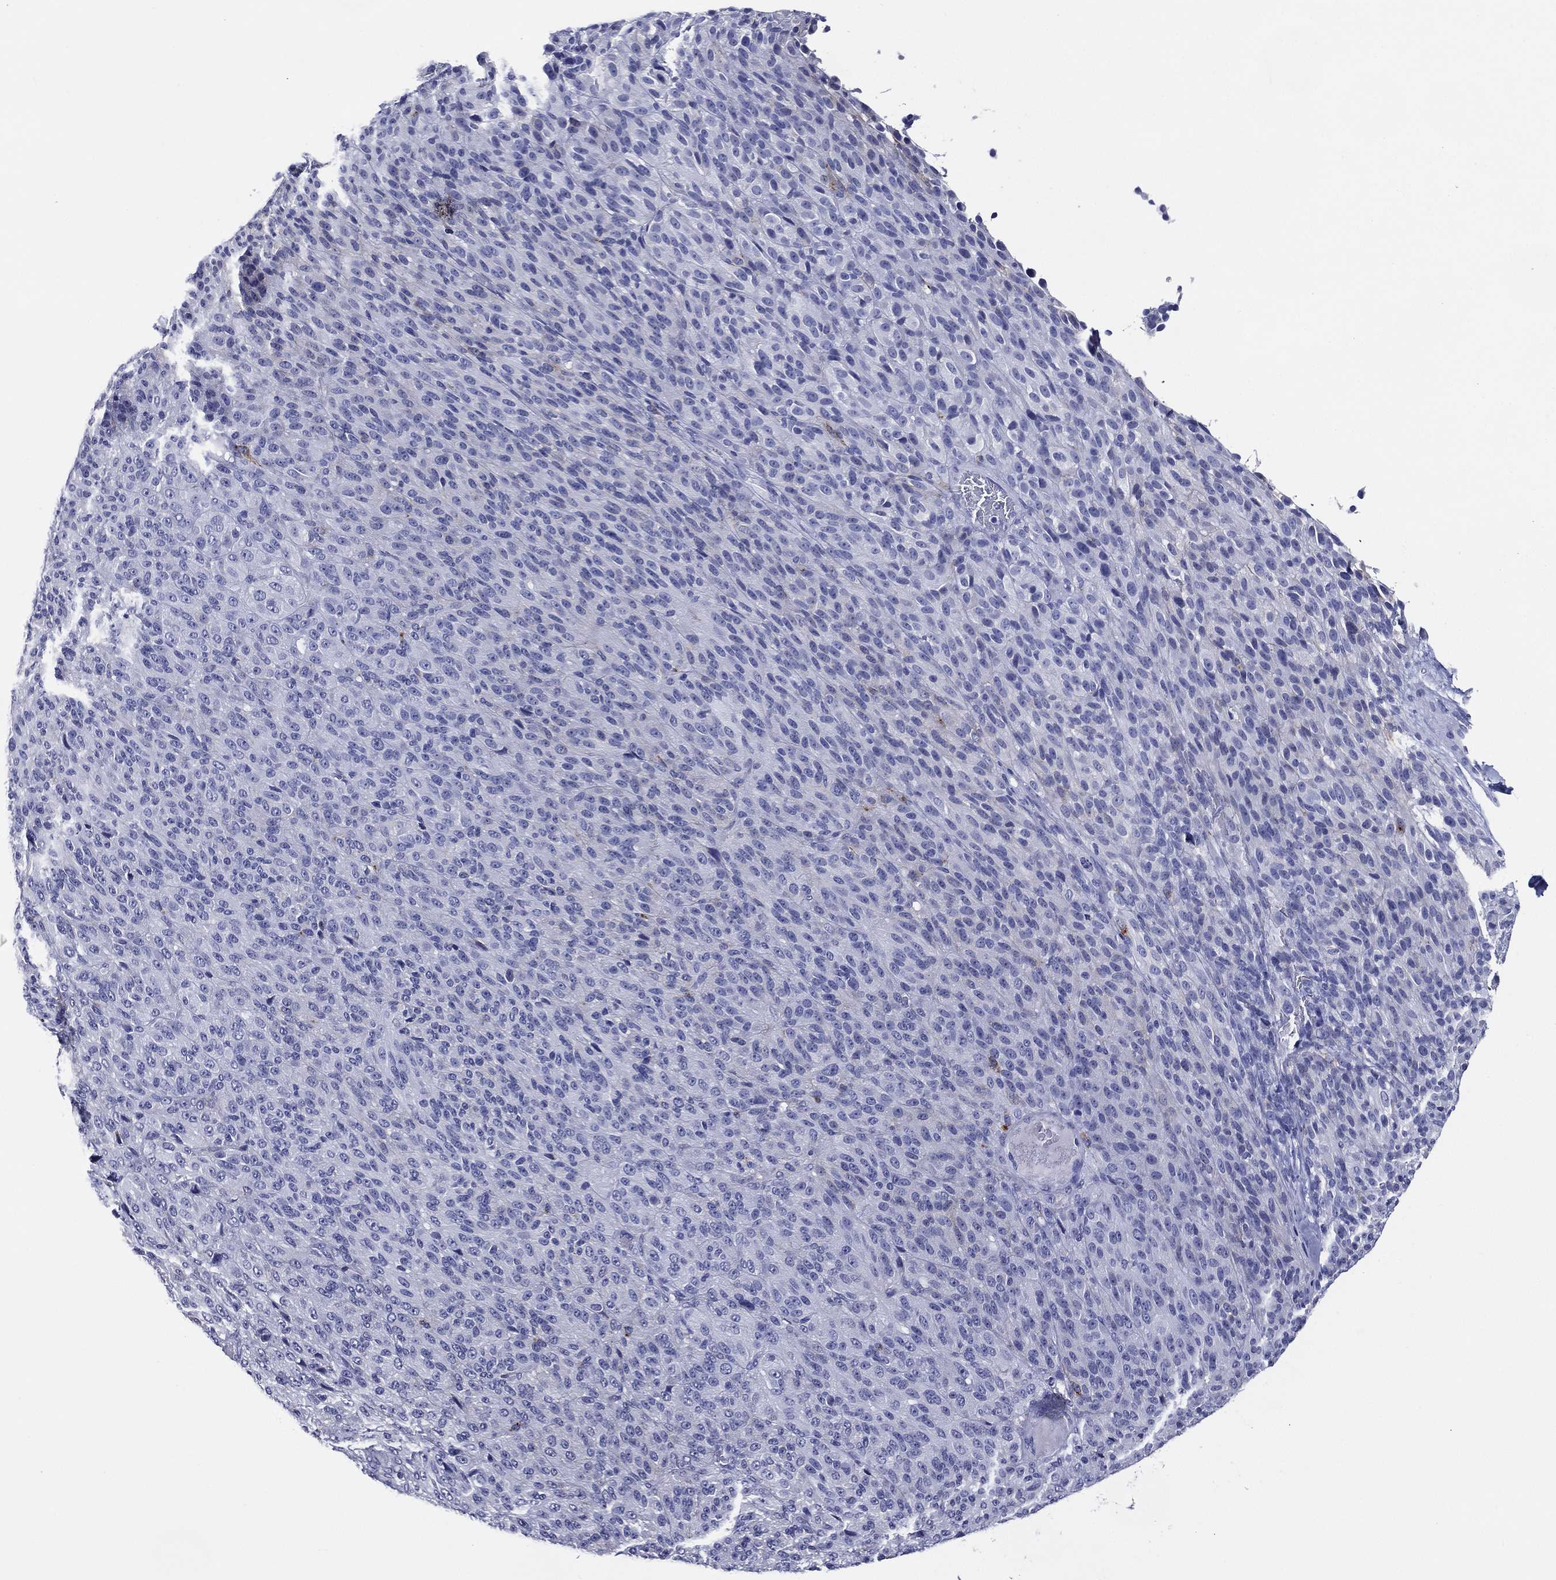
{"staining": {"intensity": "negative", "quantity": "none", "location": "none"}, "tissue": "melanoma", "cell_type": "Tumor cells", "image_type": "cancer", "snomed": [{"axis": "morphology", "description": "Malignant melanoma, Metastatic site"}, {"axis": "topography", "description": "Brain"}], "caption": "Tumor cells show no significant protein expression in malignant melanoma (metastatic site).", "gene": "ACE2", "patient": {"sex": "female", "age": 56}}